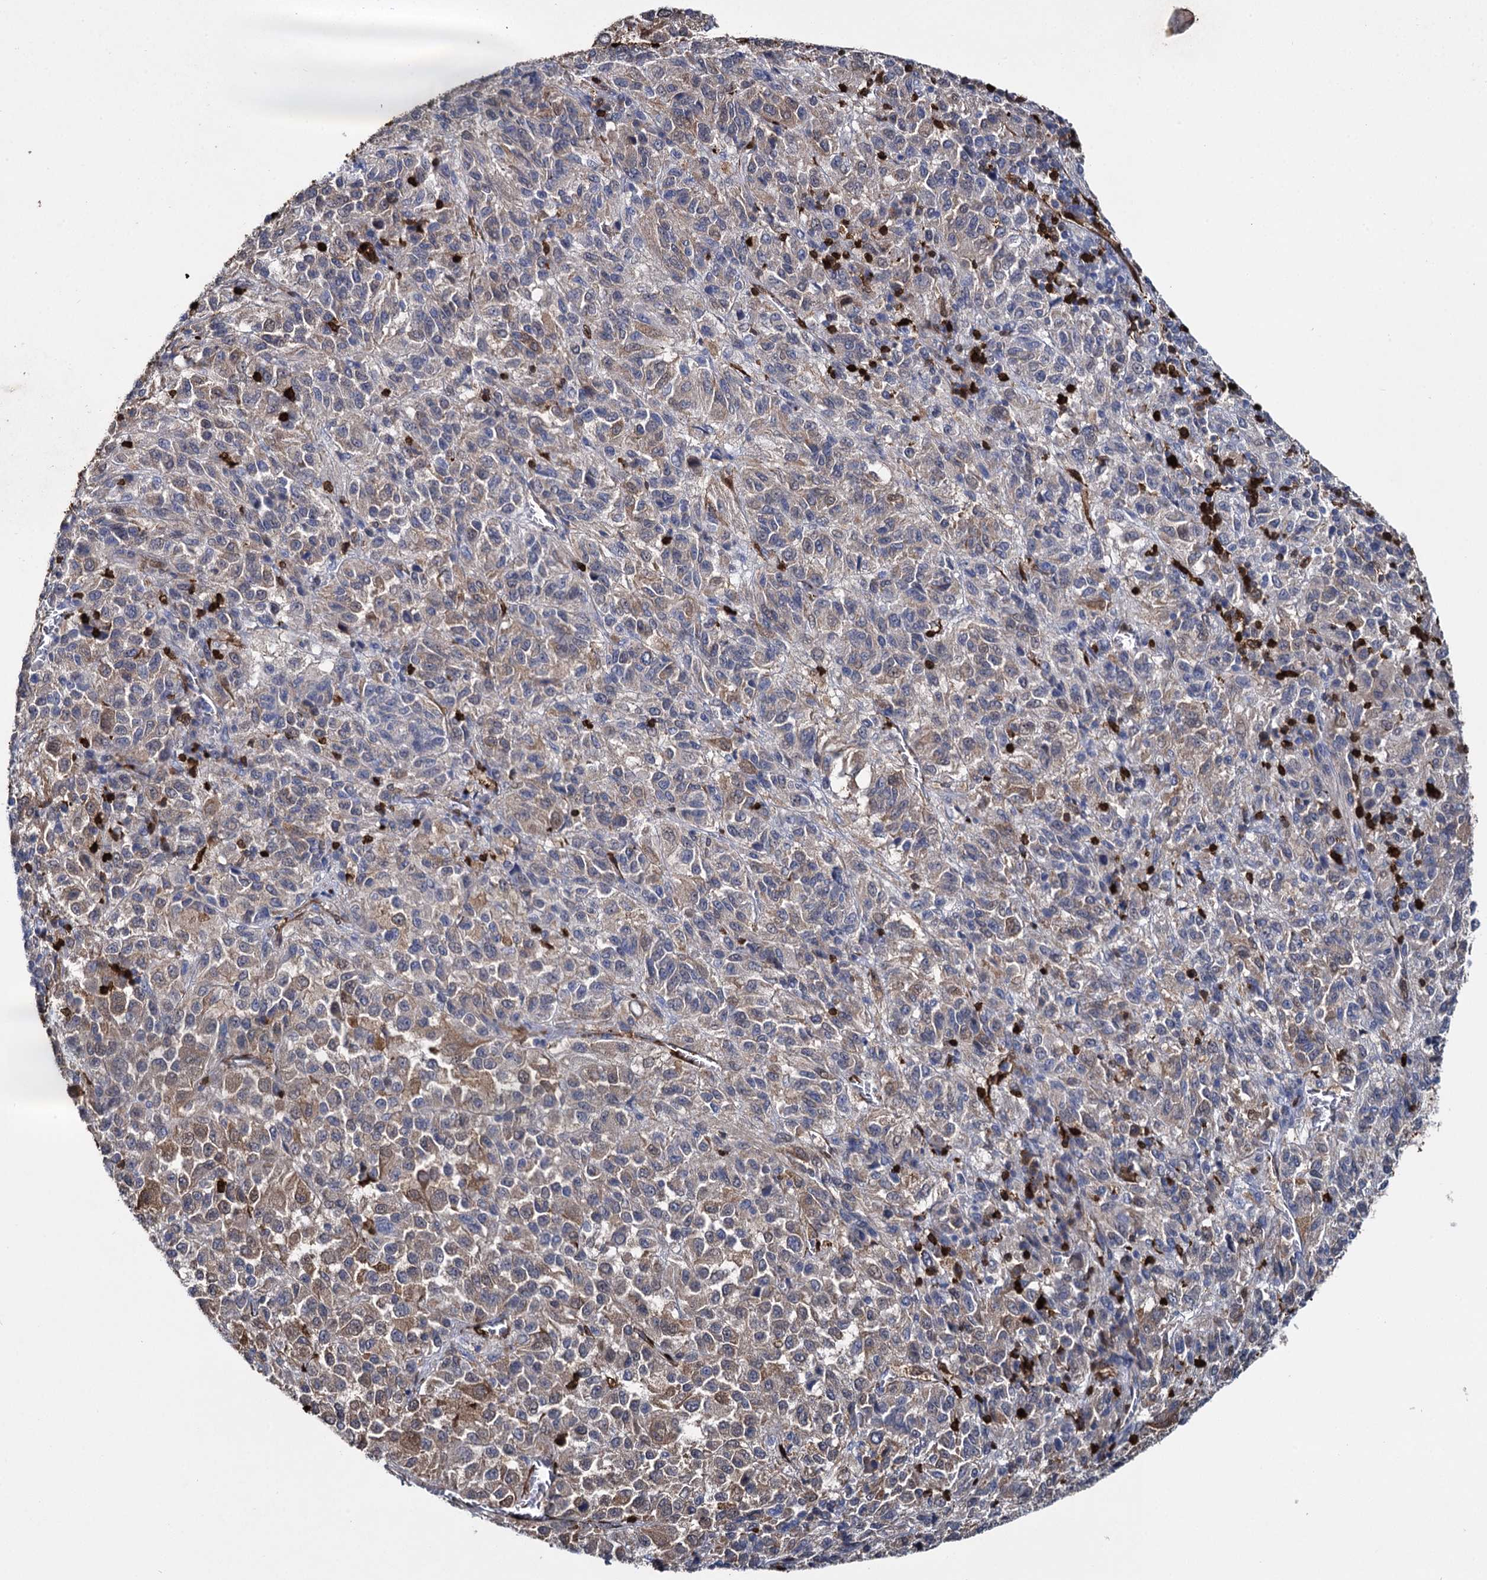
{"staining": {"intensity": "weak", "quantity": ">75%", "location": "cytoplasmic/membranous"}, "tissue": "melanoma", "cell_type": "Tumor cells", "image_type": "cancer", "snomed": [{"axis": "morphology", "description": "Malignant melanoma, Metastatic site"}, {"axis": "topography", "description": "Lung"}], "caption": "A photomicrograph showing weak cytoplasmic/membranous expression in approximately >75% of tumor cells in melanoma, as visualized by brown immunohistochemical staining.", "gene": "FABP5", "patient": {"sex": "male", "age": 64}}